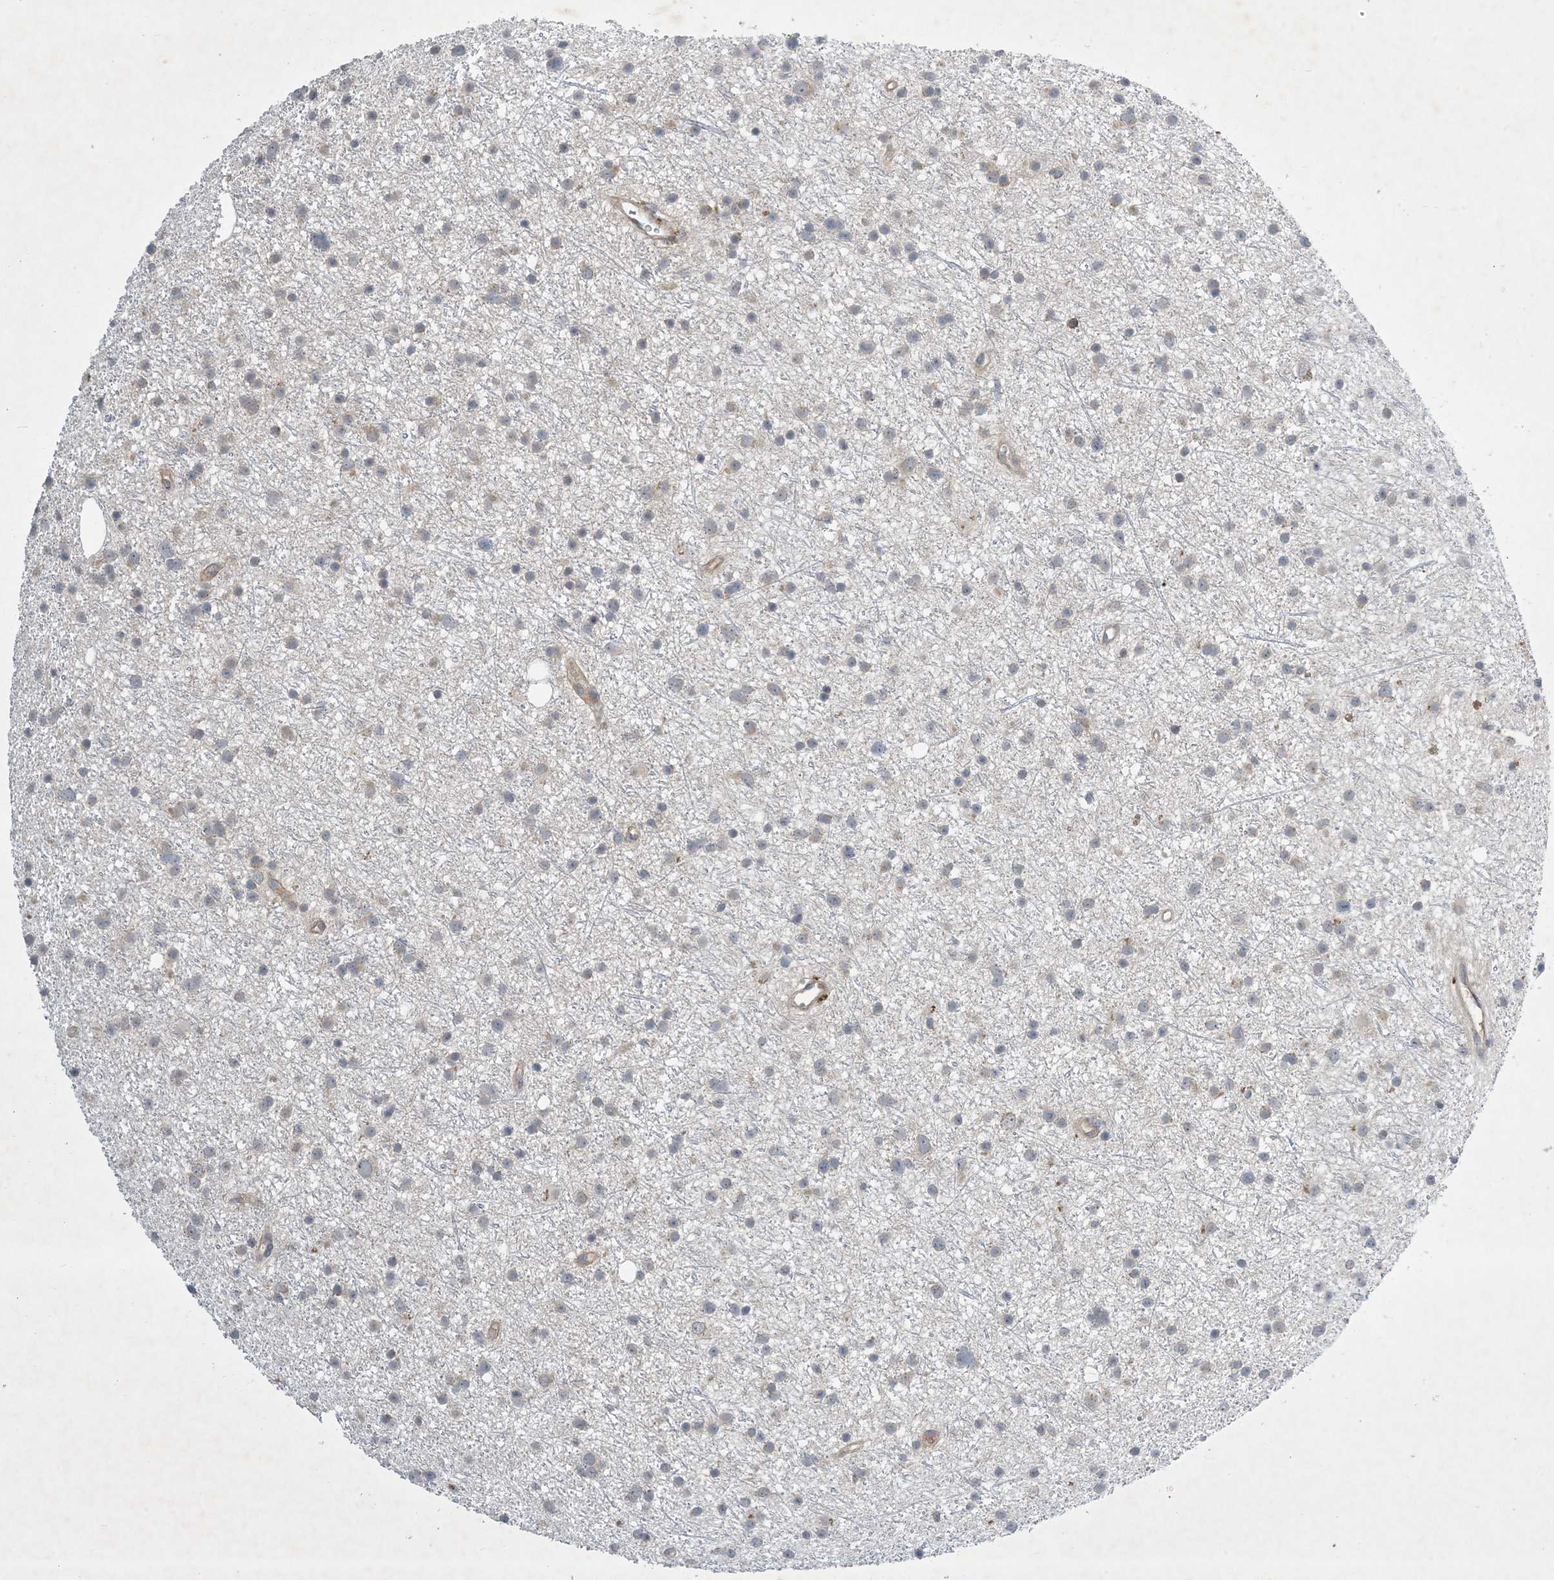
{"staining": {"intensity": "negative", "quantity": "none", "location": "none"}, "tissue": "glioma", "cell_type": "Tumor cells", "image_type": "cancer", "snomed": [{"axis": "morphology", "description": "Glioma, malignant, Low grade"}, {"axis": "topography", "description": "Cerebral cortex"}], "caption": "IHC image of human low-grade glioma (malignant) stained for a protein (brown), which displays no staining in tumor cells.", "gene": "AK9", "patient": {"sex": "female", "age": 39}}